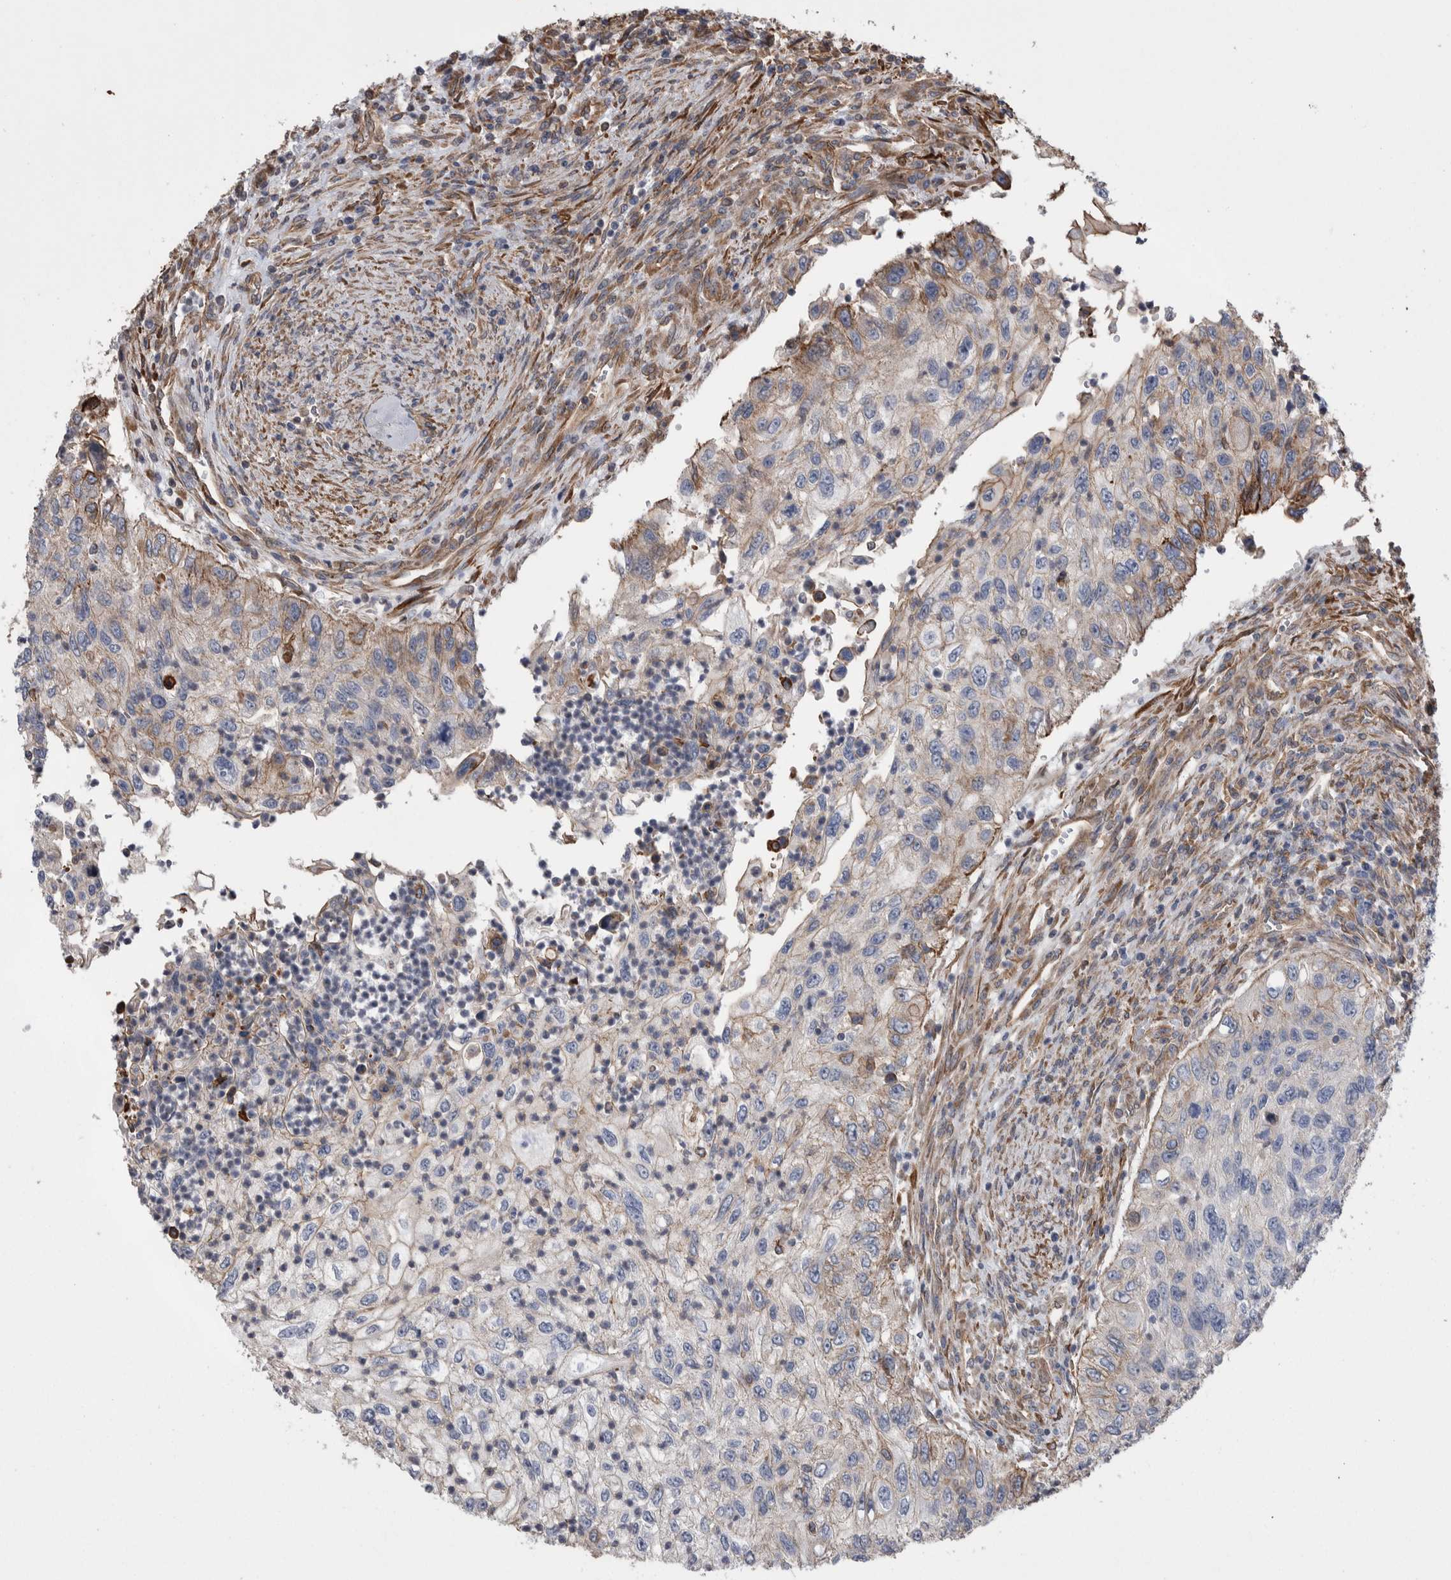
{"staining": {"intensity": "negative", "quantity": "none", "location": "none"}, "tissue": "urothelial cancer", "cell_type": "Tumor cells", "image_type": "cancer", "snomed": [{"axis": "morphology", "description": "Urothelial carcinoma, High grade"}, {"axis": "topography", "description": "Urinary bladder"}], "caption": "DAB (3,3'-diaminobenzidine) immunohistochemical staining of human urothelial cancer reveals no significant staining in tumor cells.", "gene": "KIF12", "patient": {"sex": "female", "age": 60}}